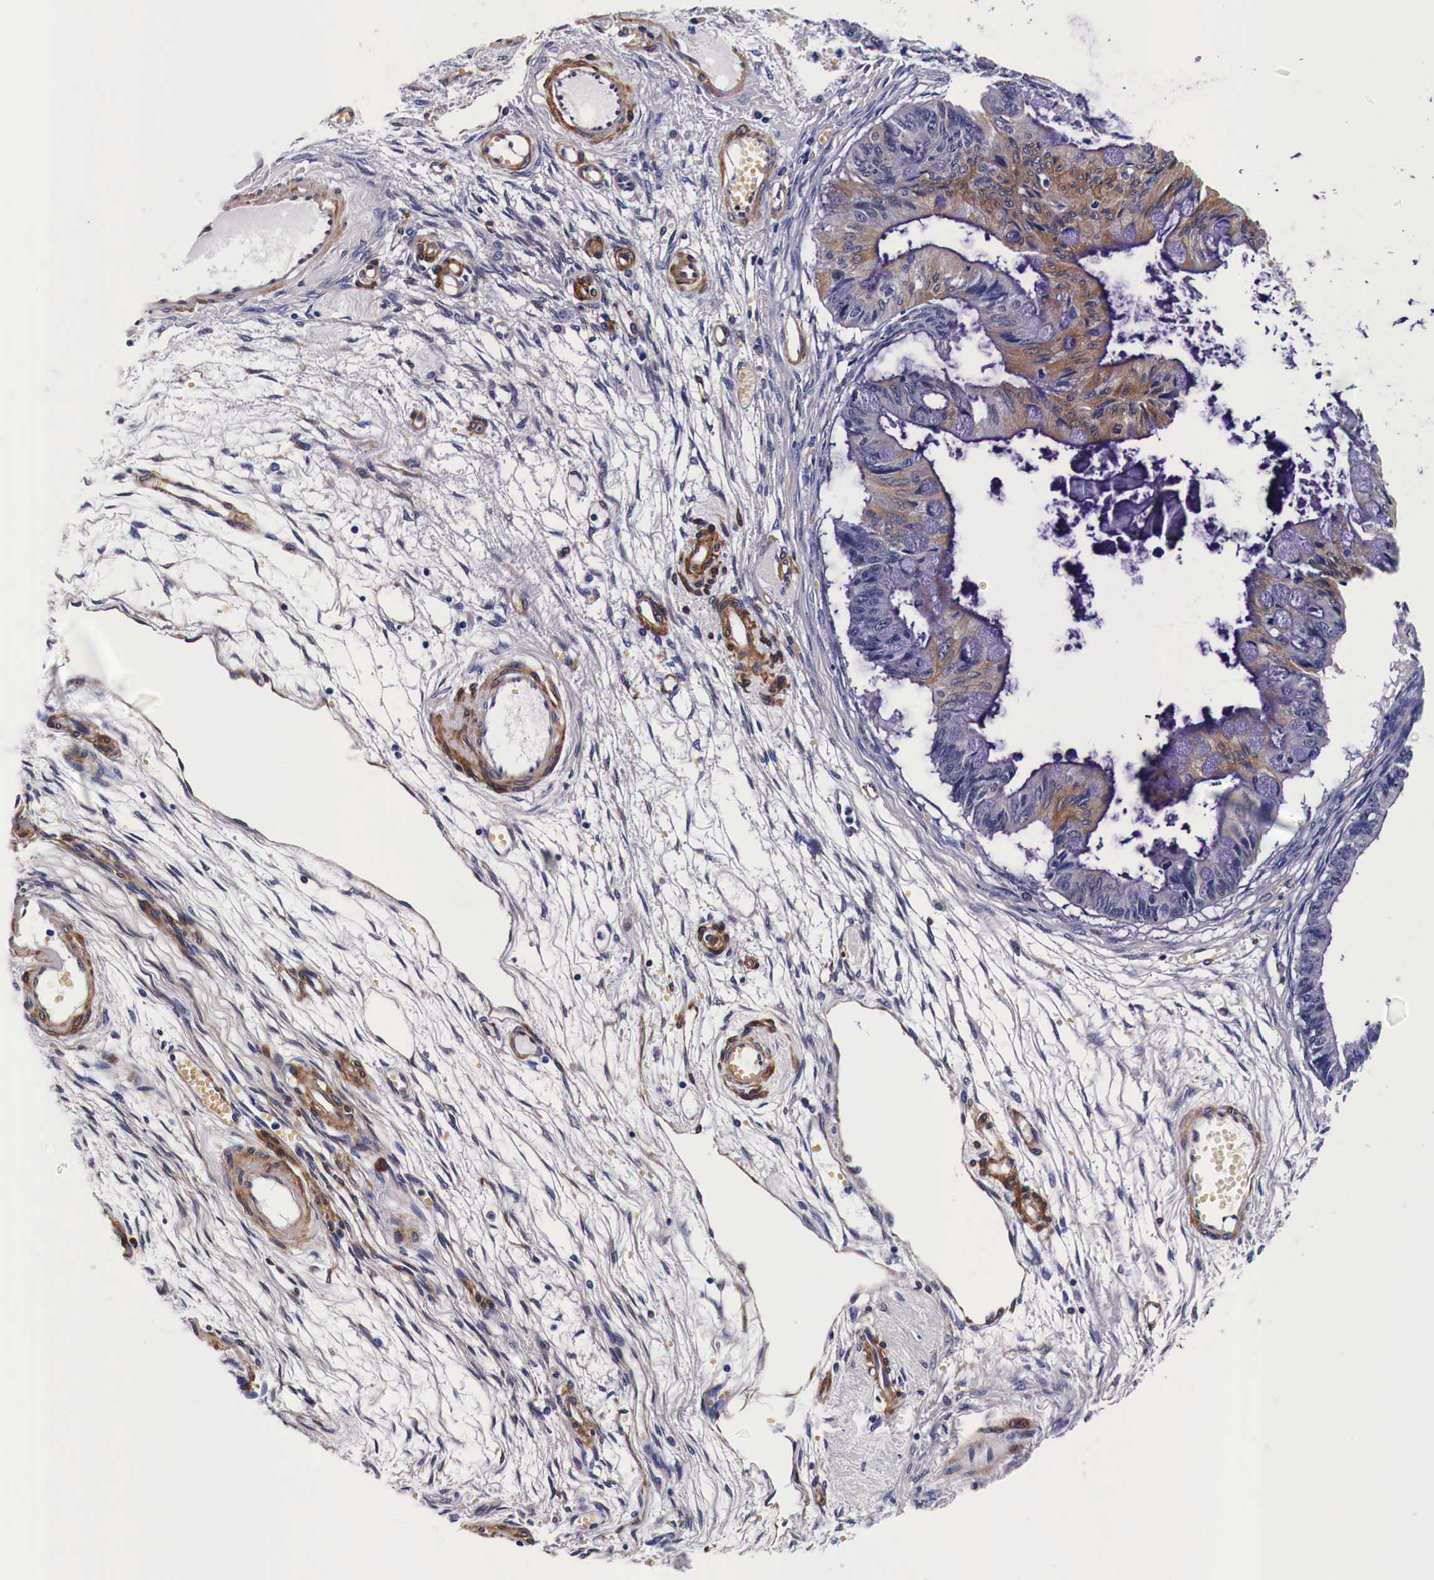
{"staining": {"intensity": "moderate", "quantity": "<25%", "location": "cytoplasmic/membranous"}, "tissue": "ovarian cancer", "cell_type": "Tumor cells", "image_type": "cancer", "snomed": [{"axis": "morphology", "description": "Cystadenocarcinoma, mucinous, NOS"}, {"axis": "topography", "description": "Ovary"}], "caption": "Ovarian mucinous cystadenocarcinoma stained for a protein (brown) reveals moderate cytoplasmic/membranous positive positivity in about <25% of tumor cells.", "gene": "HSPB1", "patient": {"sex": "female", "age": 57}}